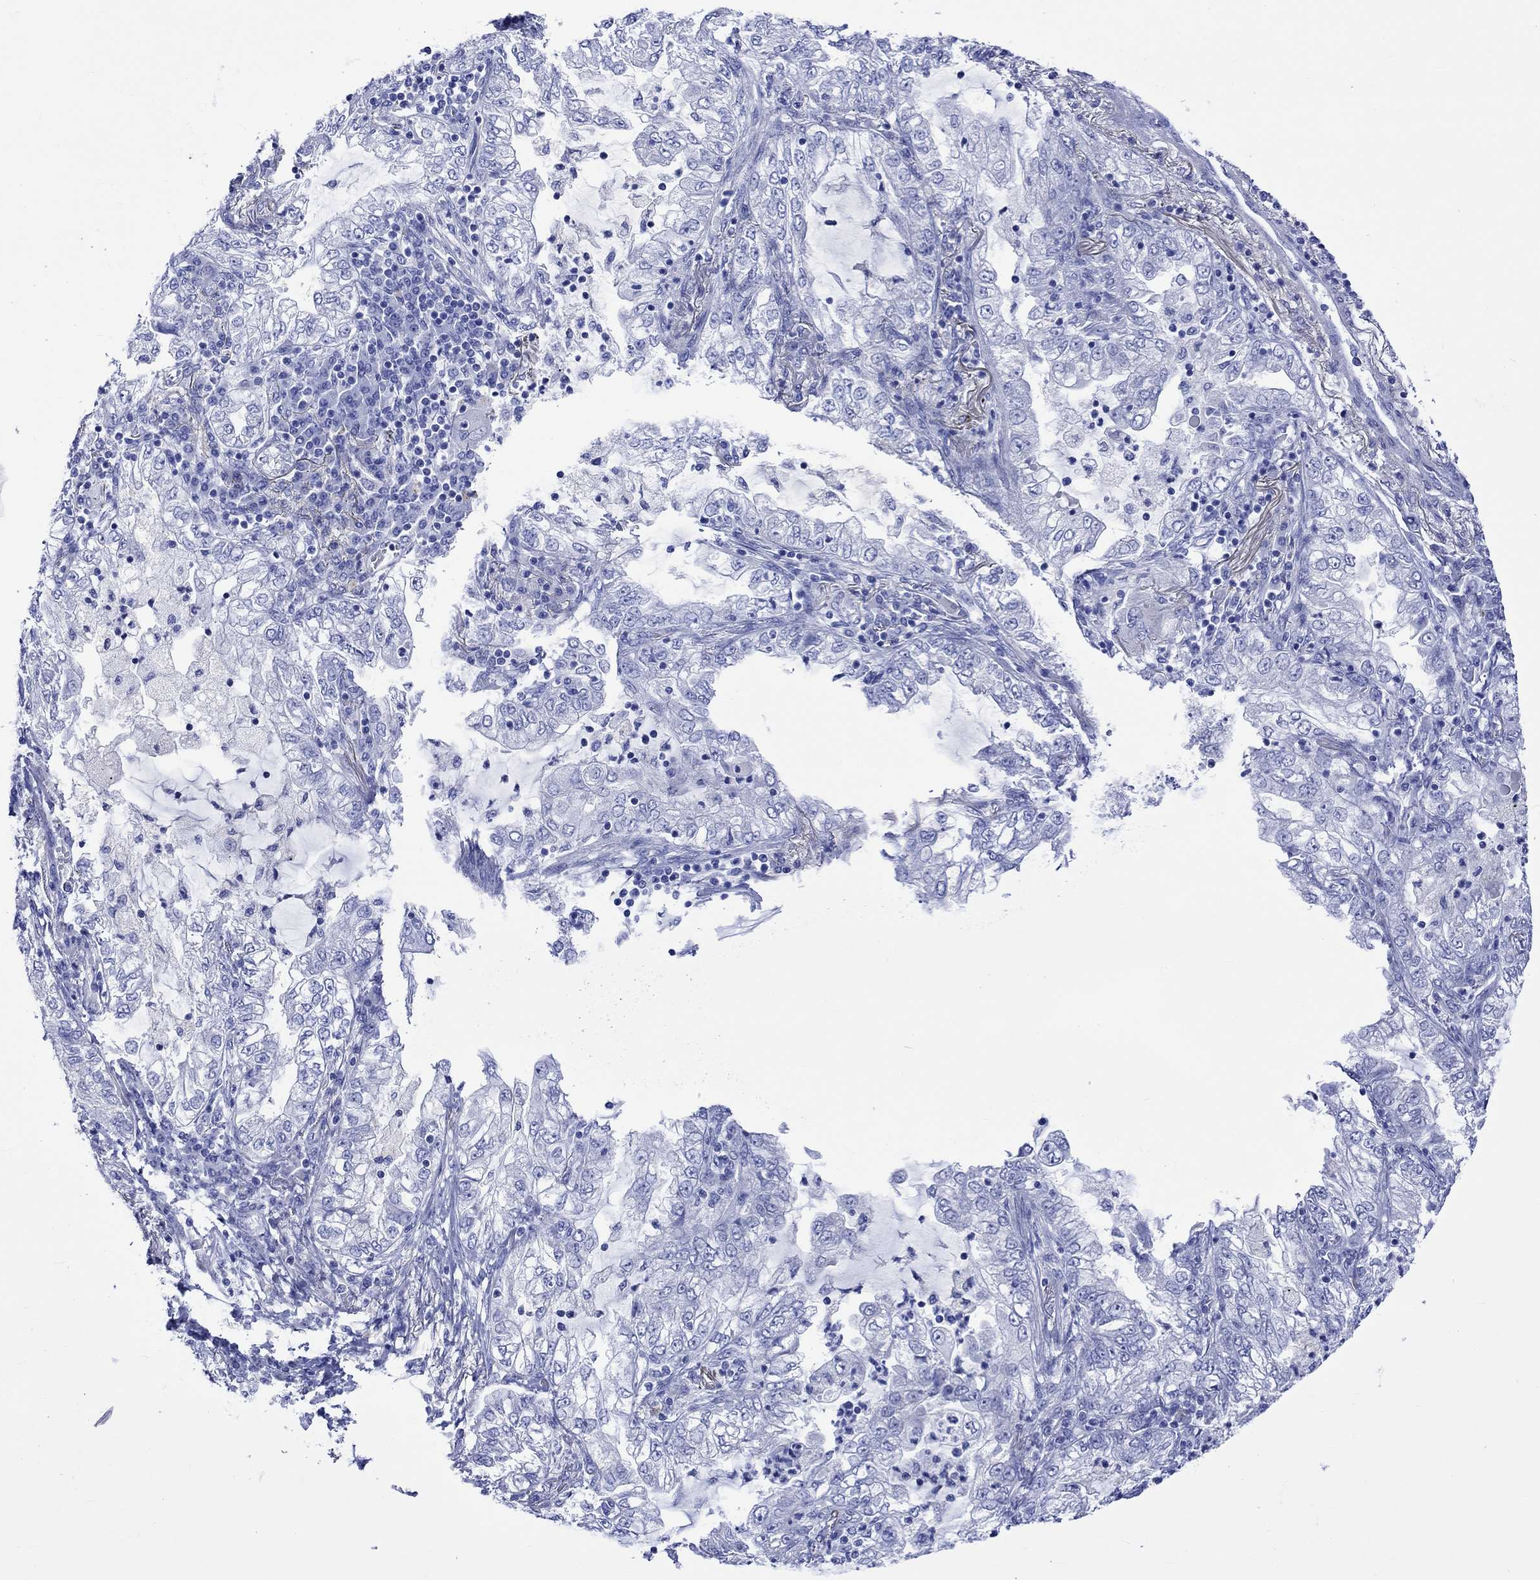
{"staining": {"intensity": "negative", "quantity": "none", "location": "none"}, "tissue": "lung cancer", "cell_type": "Tumor cells", "image_type": "cancer", "snomed": [{"axis": "morphology", "description": "Adenocarcinoma, NOS"}, {"axis": "topography", "description": "Lung"}], "caption": "A micrograph of lung adenocarcinoma stained for a protein shows no brown staining in tumor cells.", "gene": "HARBI1", "patient": {"sex": "female", "age": 73}}